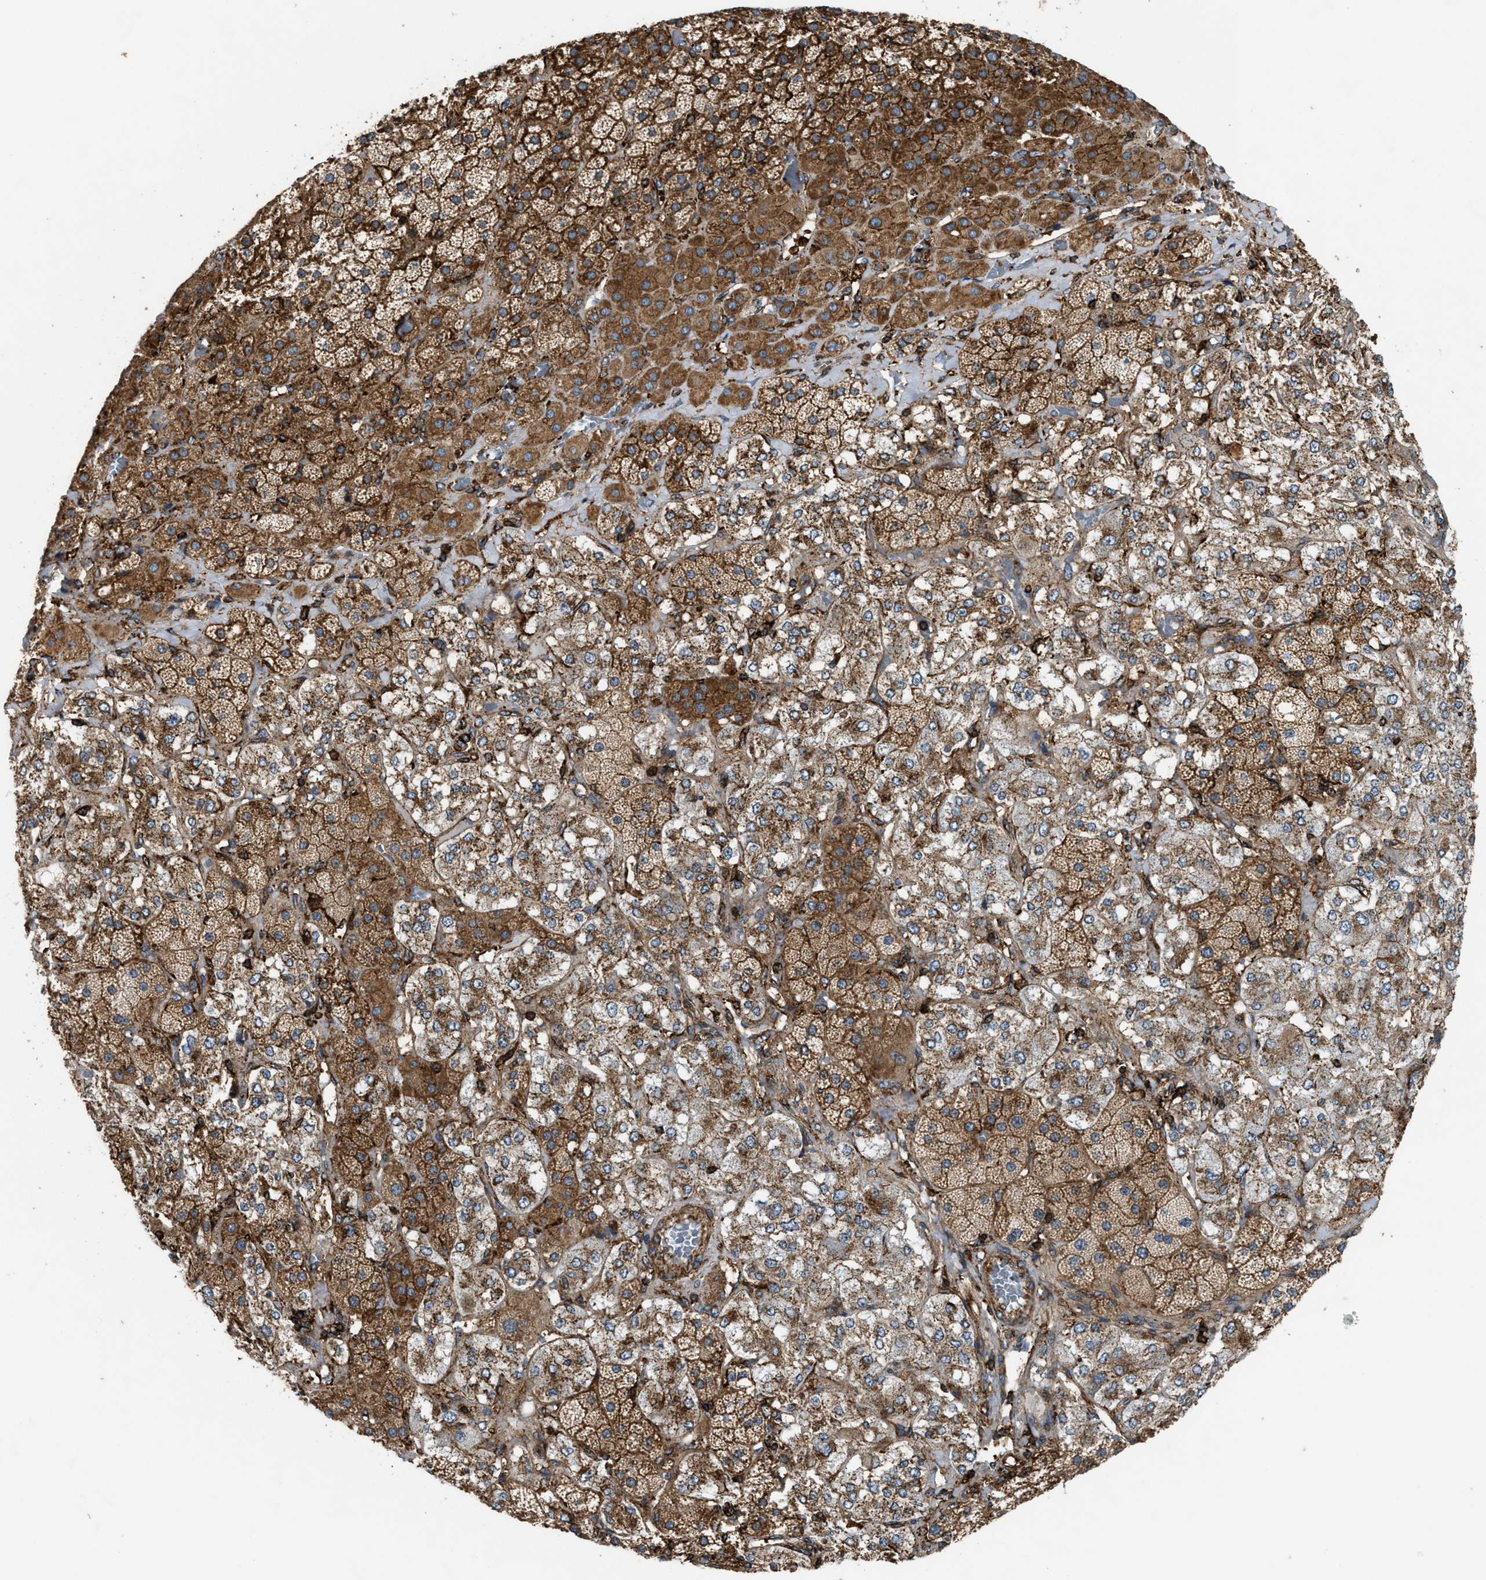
{"staining": {"intensity": "strong", "quantity": ">75%", "location": "cytoplasmic/membranous"}, "tissue": "adrenal gland", "cell_type": "Glandular cells", "image_type": "normal", "snomed": [{"axis": "morphology", "description": "Normal tissue, NOS"}, {"axis": "topography", "description": "Adrenal gland"}], "caption": "Glandular cells show strong cytoplasmic/membranous expression in approximately >75% of cells in unremarkable adrenal gland. Using DAB (brown) and hematoxylin (blue) stains, captured at high magnification using brightfield microscopy.", "gene": "EGLN1", "patient": {"sex": "male", "age": 57}}